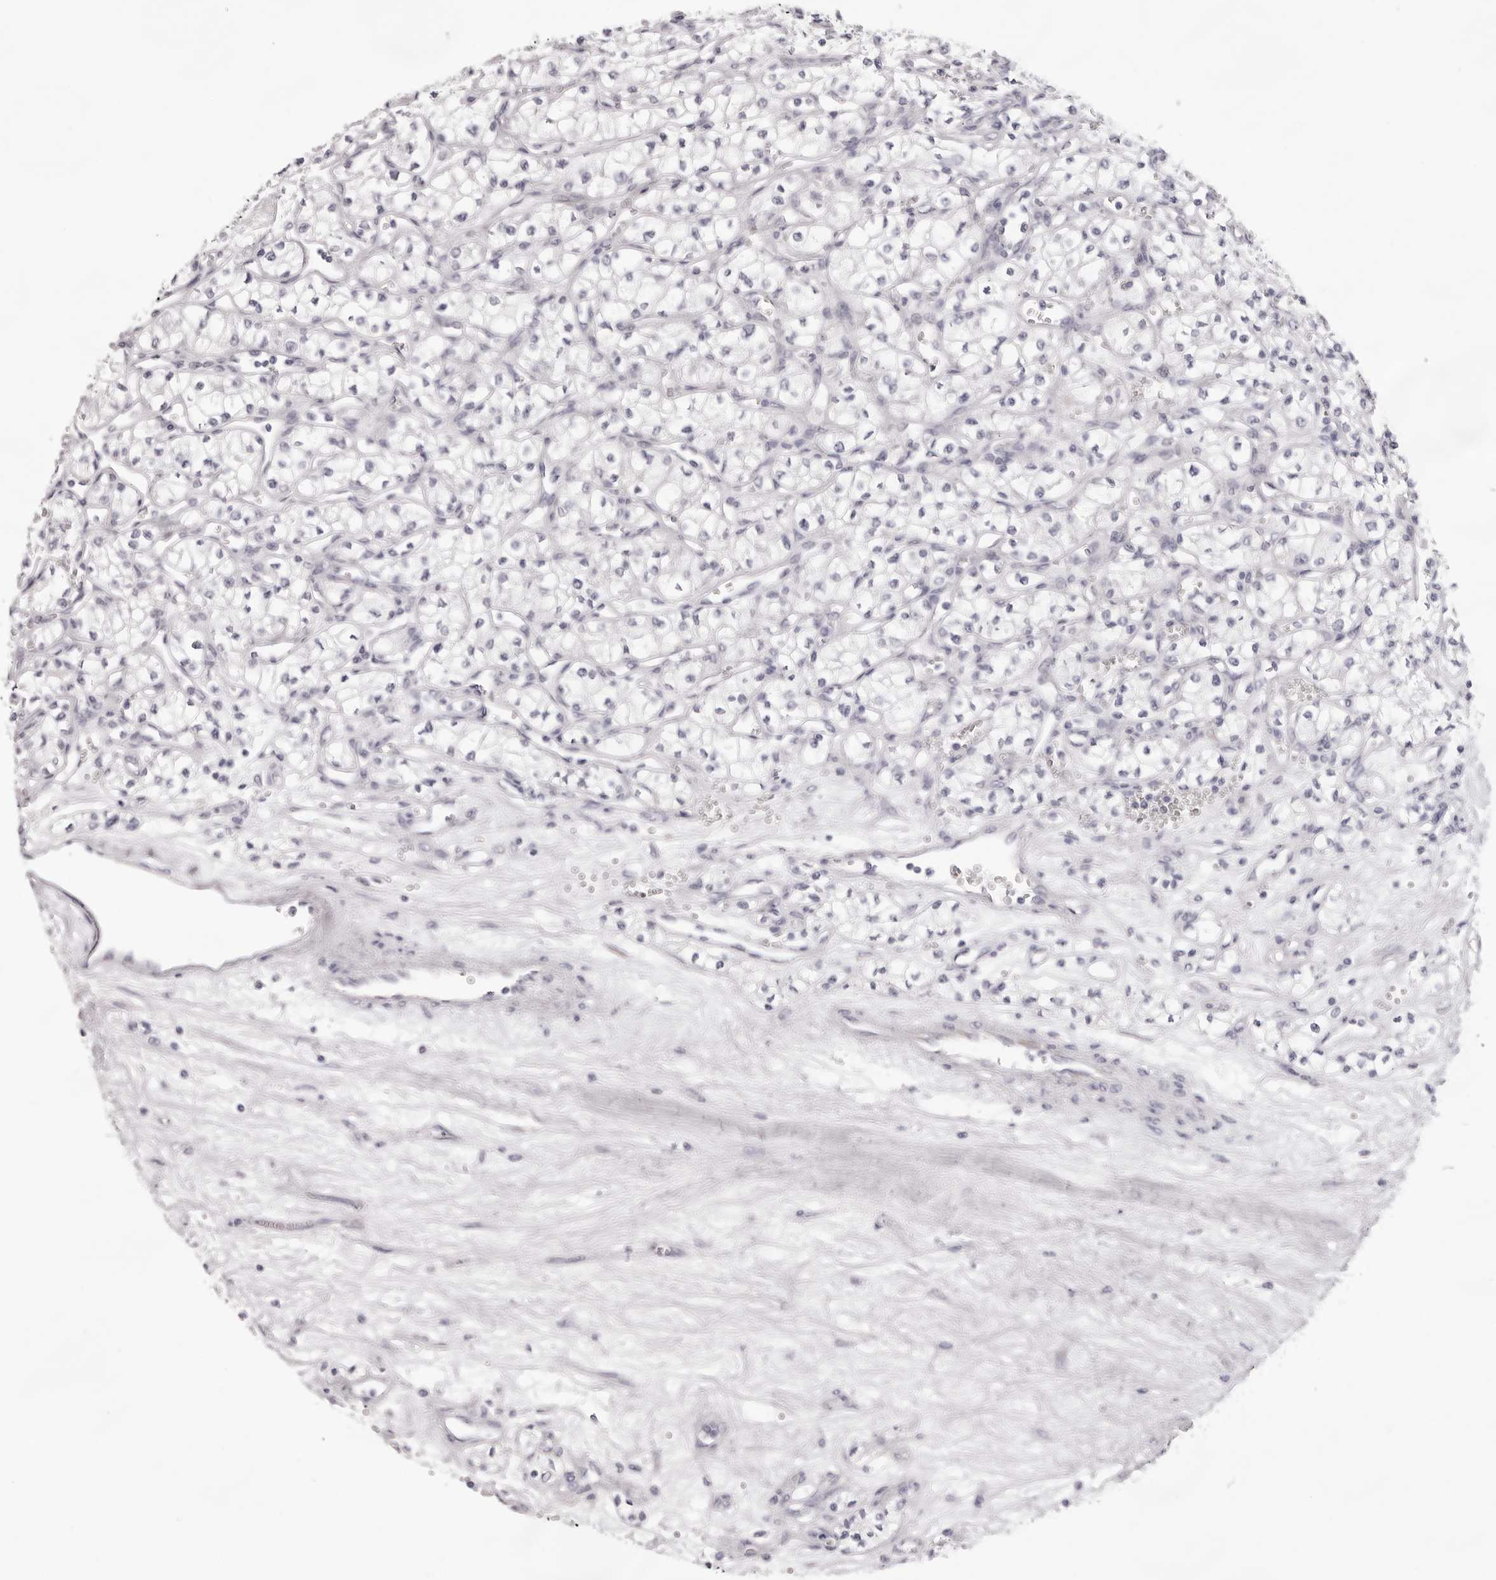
{"staining": {"intensity": "negative", "quantity": "none", "location": "none"}, "tissue": "renal cancer", "cell_type": "Tumor cells", "image_type": "cancer", "snomed": [{"axis": "morphology", "description": "Adenocarcinoma, NOS"}, {"axis": "topography", "description": "Kidney"}], "caption": "Immunohistochemical staining of human renal adenocarcinoma exhibits no significant expression in tumor cells.", "gene": "SMIM2", "patient": {"sex": "male", "age": 59}}